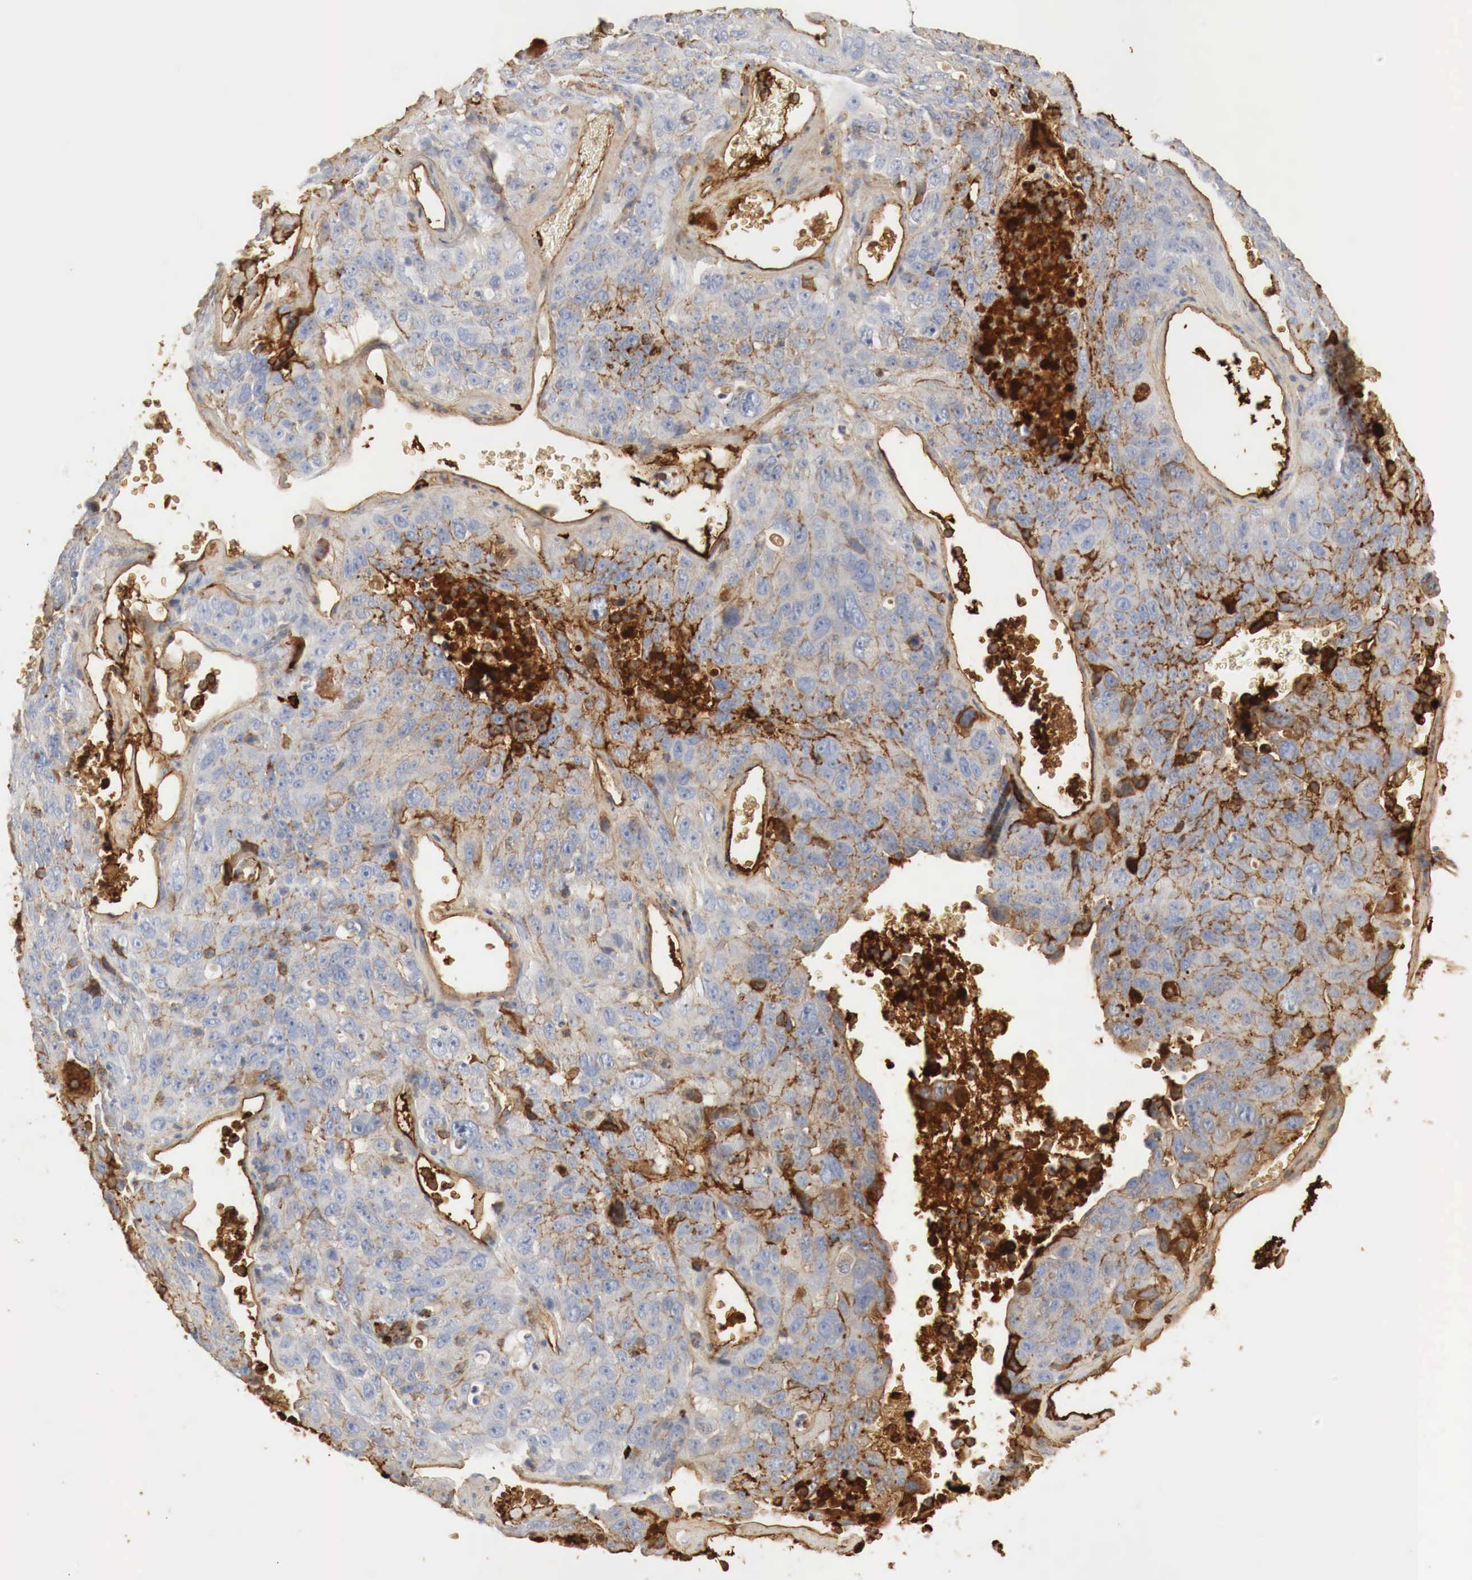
{"staining": {"intensity": "moderate", "quantity": "<25%", "location": "cytoplasmic/membranous"}, "tissue": "lung cancer", "cell_type": "Tumor cells", "image_type": "cancer", "snomed": [{"axis": "morphology", "description": "Squamous cell carcinoma, NOS"}, {"axis": "topography", "description": "Lung"}], "caption": "The immunohistochemical stain labels moderate cytoplasmic/membranous positivity in tumor cells of squamous cell carcinoma (lung) tissue.", "gene": "IGLC3", "patient": {"sex": "male", "age": 64}}